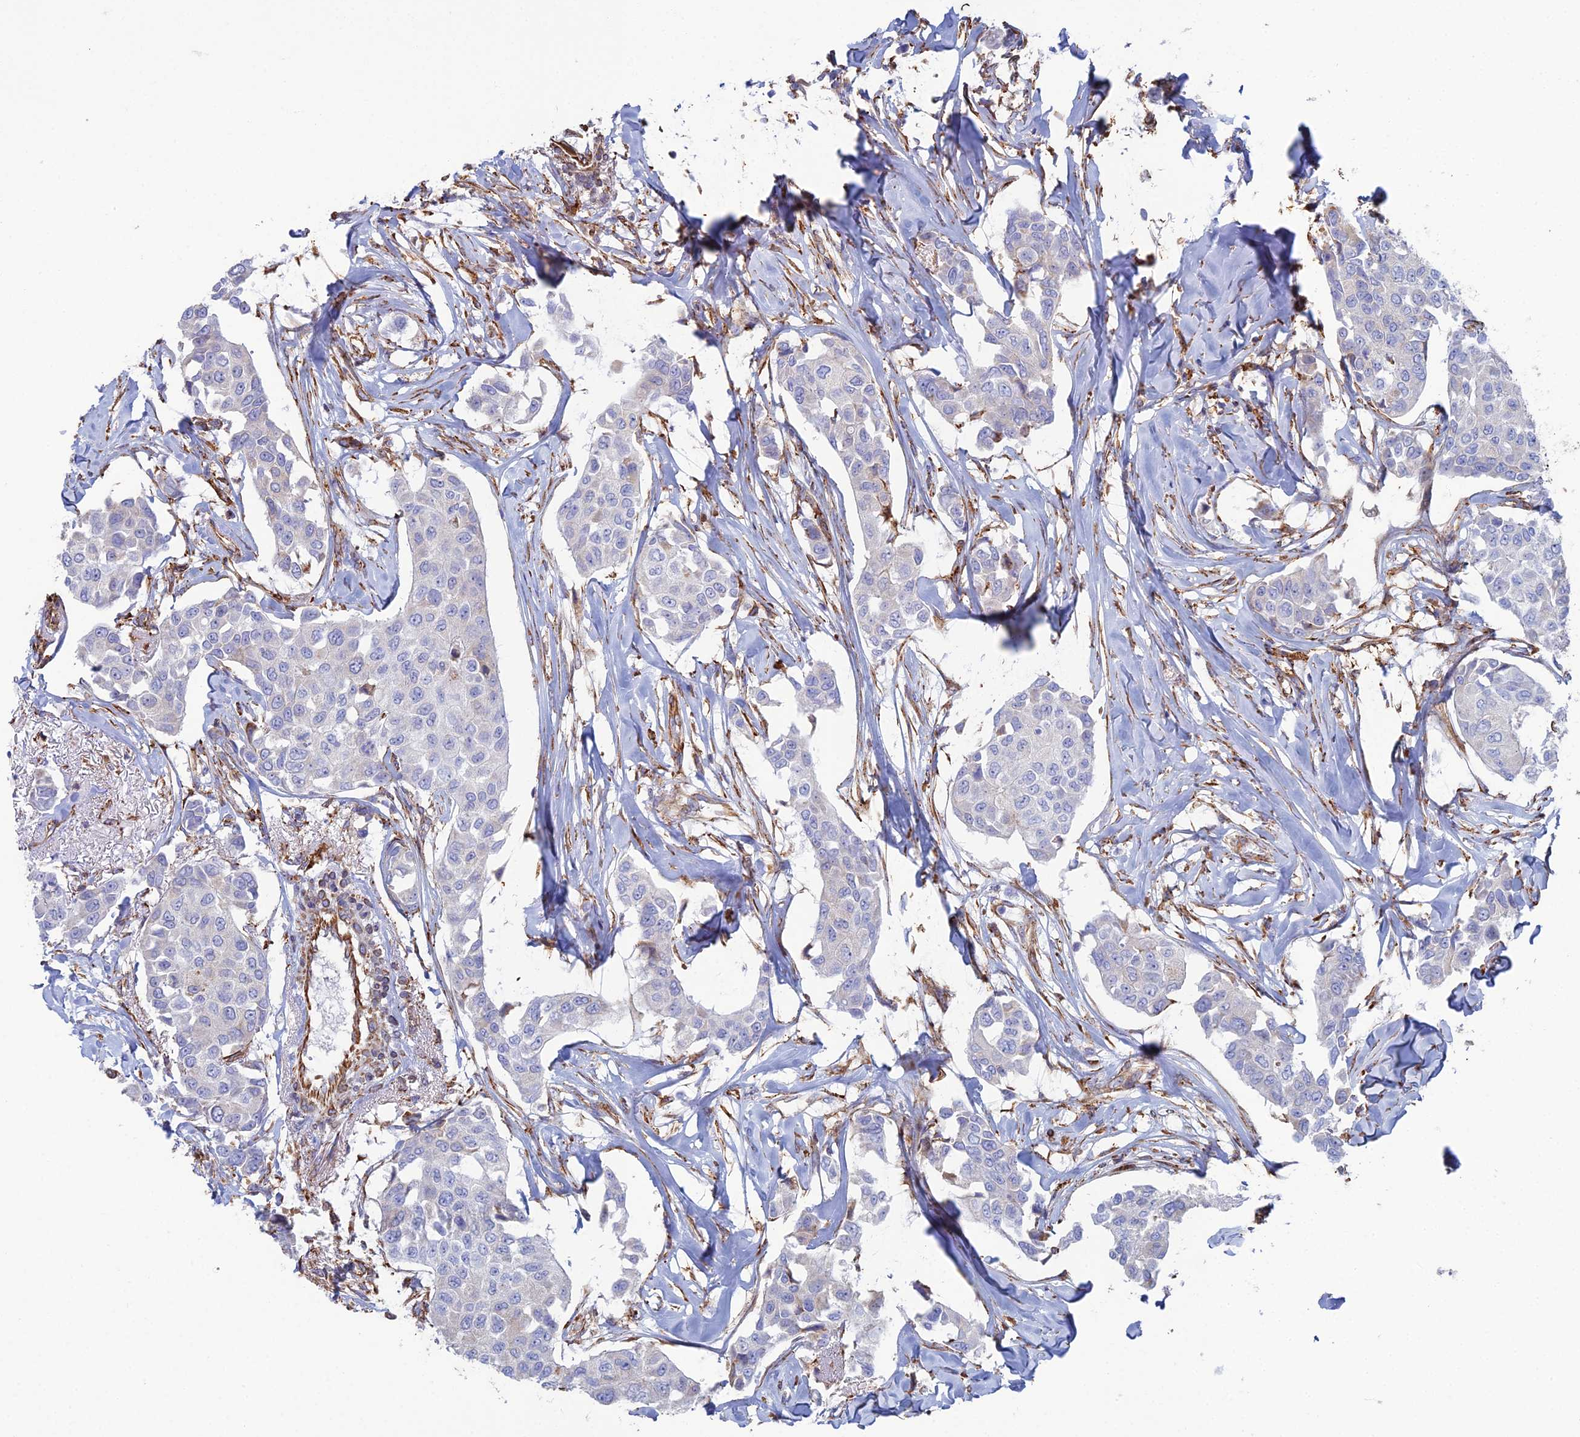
{"staining": {"intensity": "negative", "quantity": "none", "location": "none"}, "tissue": "breast cancer", "cell_type": "Tumor cells", "image_type": "cancer", "snomed": [{"axis": "morphology", "description": "Duct carcinoma"}, {"axis": "topography", "description": "Breast"}], "caption": "Micrograph shows no significant protein expression in tumor cells of invasive ductal carcinoma (breast). (Brightfield microscopy of DAB IHC at high magnification).", "gene": "CLVS2", "patient": {"sex": "female", "age": 80}}